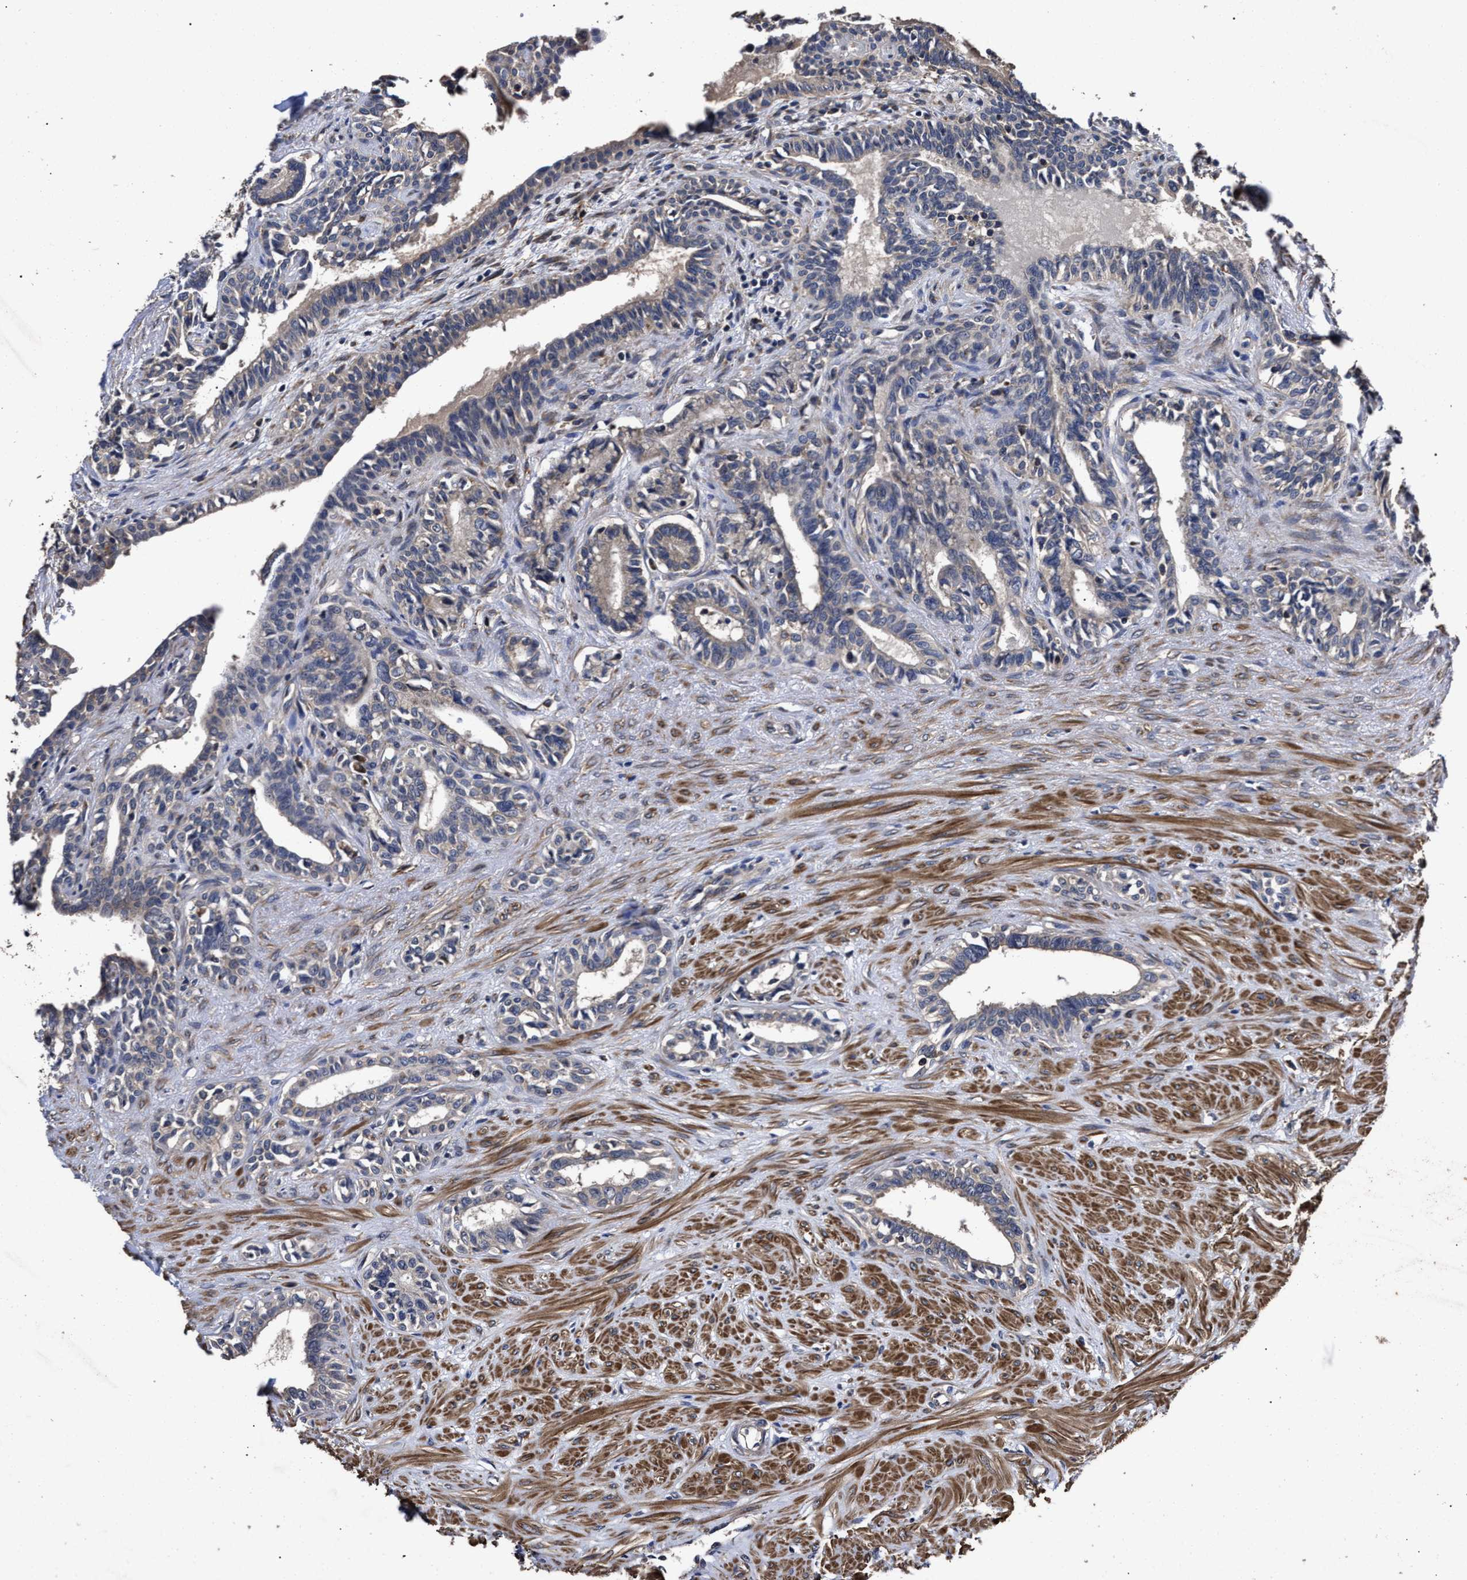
{"staining": {"intensity": "moderate", "quantity": "<25%", "location": "cytoplasmic/membranous"}, "tissue": "seminal vesicle", "cell_type": "Glandular cells", "image_type": "normal", "snomed": [{"axis": "morphology", "description": "Normal tissue, NOS"}, {"axis": "morphology", "description": "Adenocarcinoma, High grade"}, {"axis": "topography", "description": "Prostate"}, {"axis": "topography", "description": "Seminal veicle"}], "caption": "Brown immunohistochemical staining in normal human seminal vesicle reveals moderate cytoplasmic/membranous expression in about <25% of glandular cells.", "gene": "AVEN", "patient": {"sex": "male", "age": 55}}